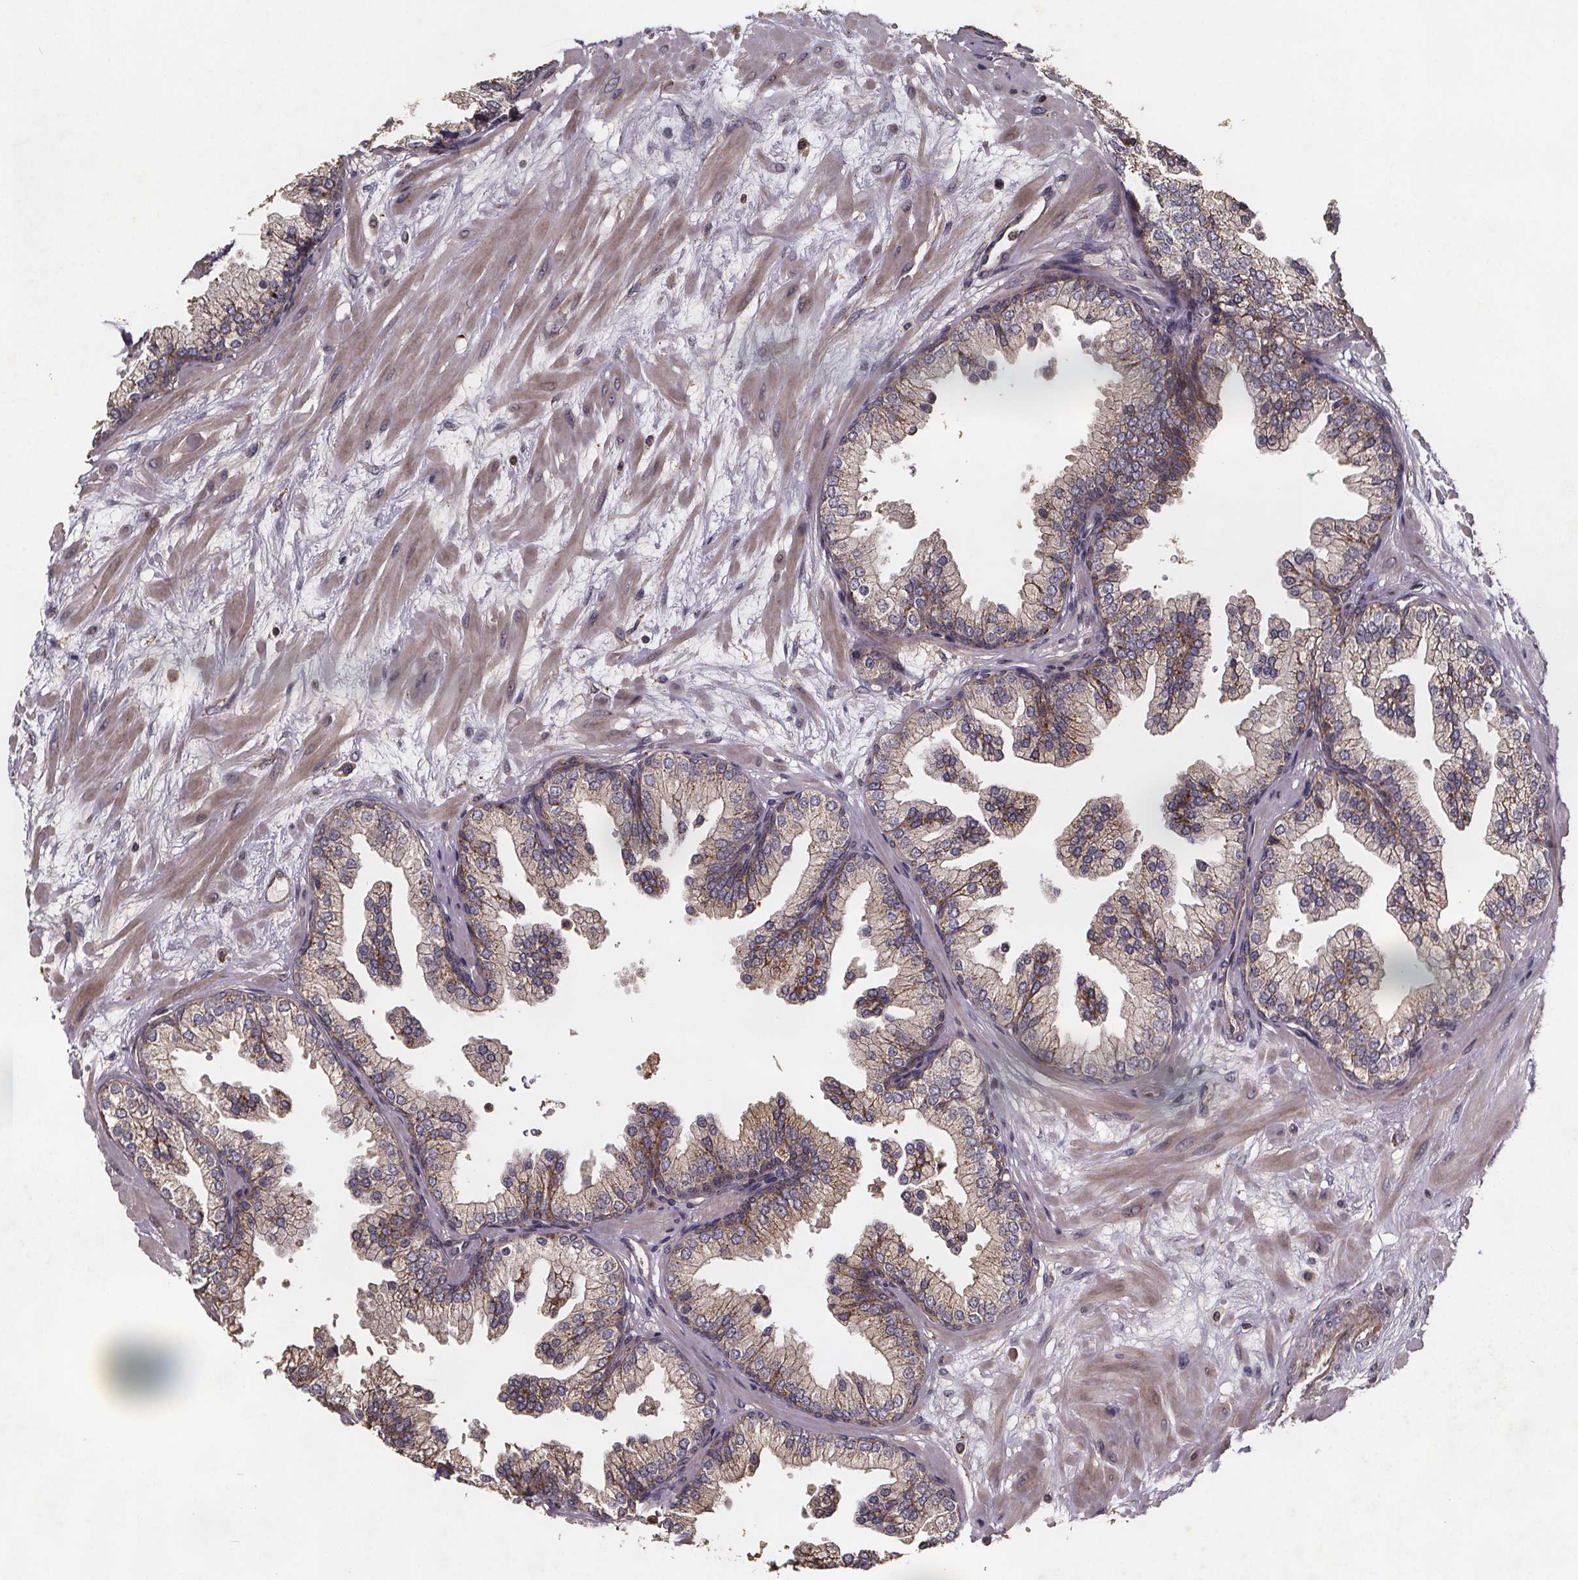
{"staining": {"intensity": "moderate", "quantity": "25%-75%", "location": "cytoplasmic/membranous"}, "tissue": "prostate", "cell_type": "Glandular cells", "image_type": "normal", "snomed": [{"axis": "morphology", "description": "Normal tissue, NOS"}, {"axis": "topography", "description": "Prostate"}, {"axis": "topography", "description": "Peripheral nerve tissue"}], "caption": "Immunohistochemistry micrograph of normal prostate stained for a protein (brown), which exhibits medium levels of moderate cytoplasmic/membranous positivity in about 25%-75% of glandular cells.", "gene": "ZNF879", "patient": {"sex": "male", "age": 61}}